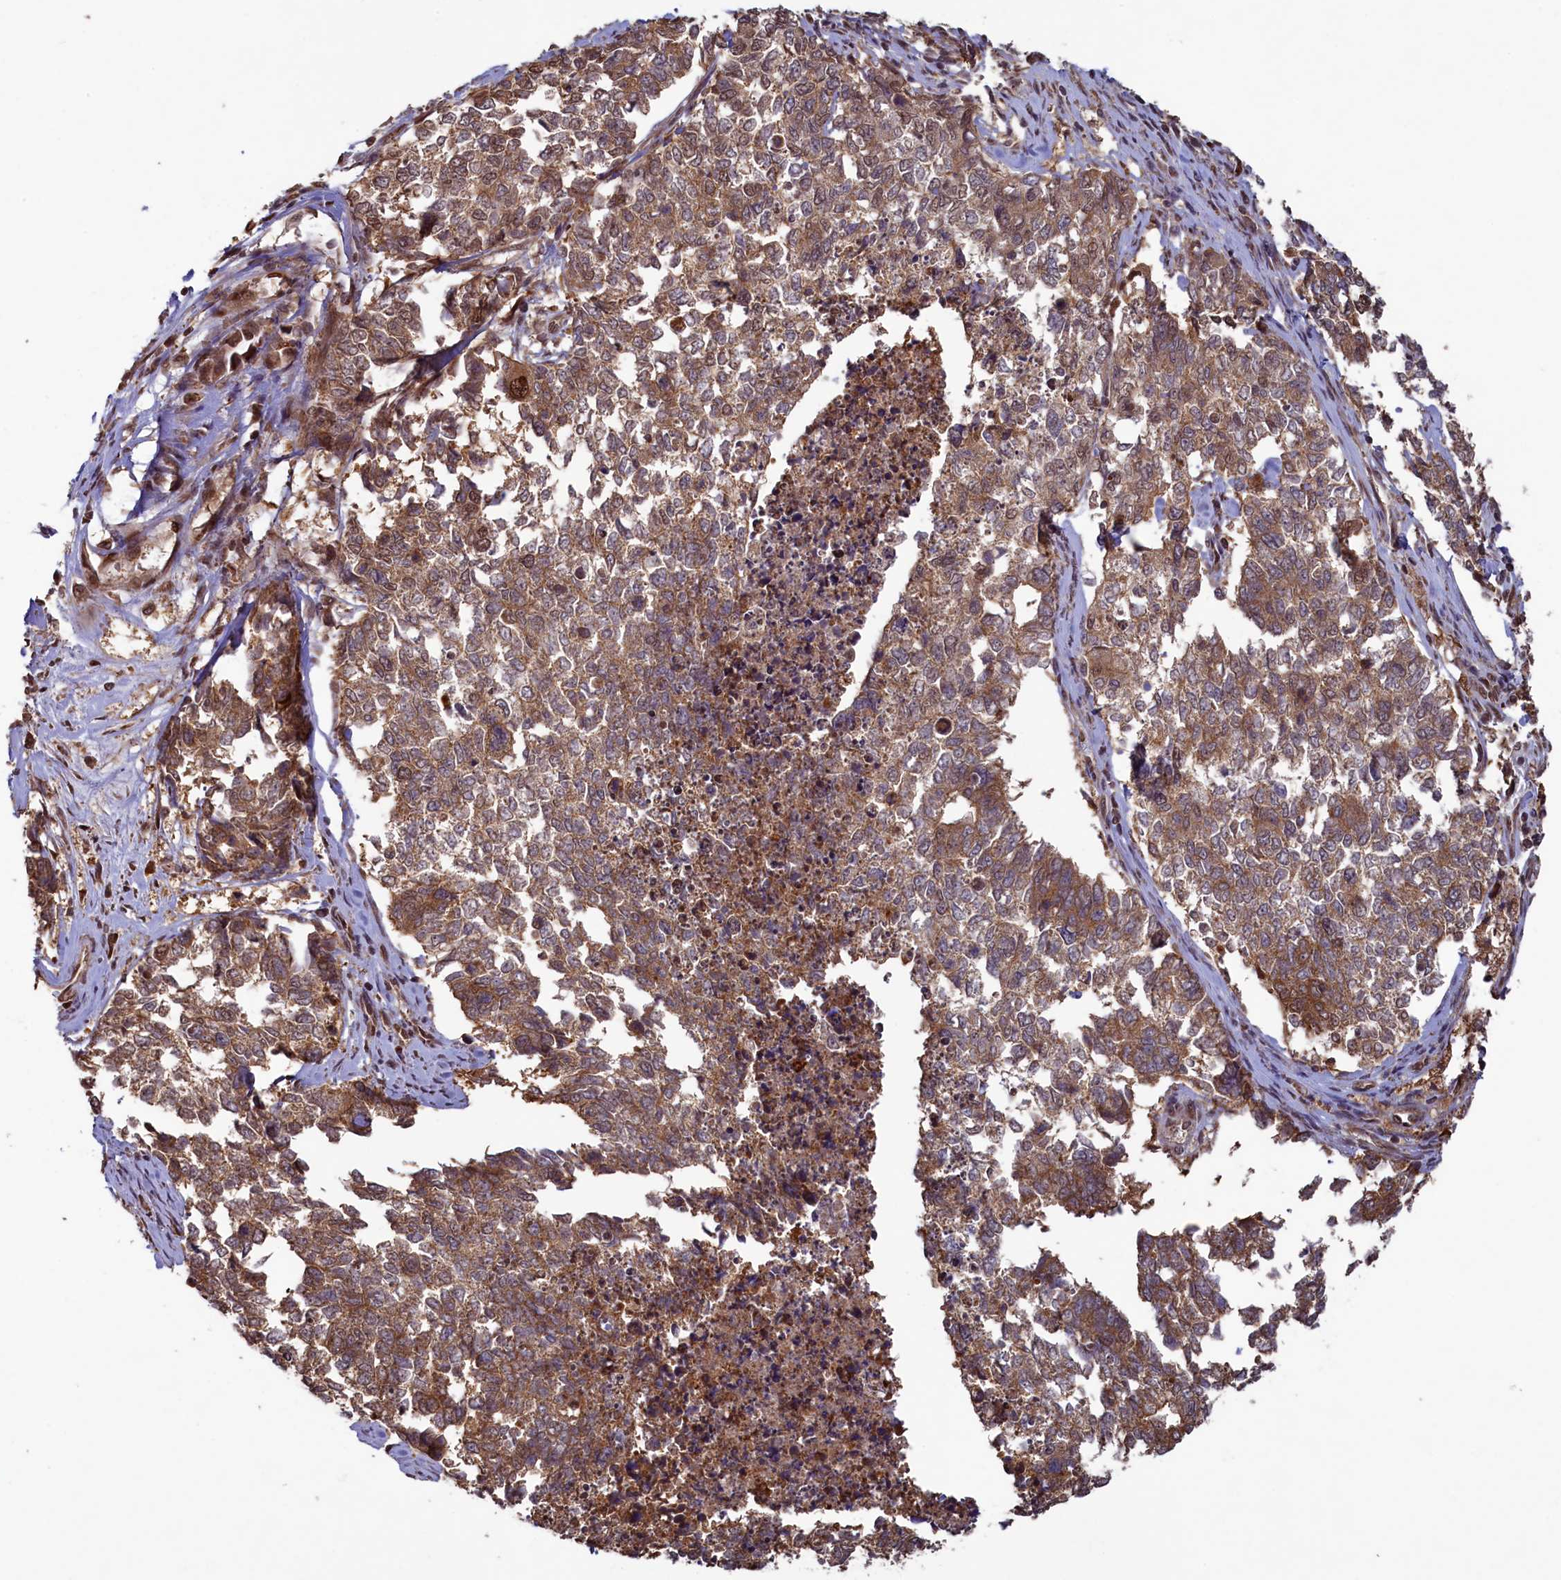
{"staining": {"intensity": "moderate", "quantity": ">75%", "location": "cytoplasmic/membranous"}, "tissue": "cervical cancer", "cell_type": "Tumor cells", "image_type": "cancer", "snomed": [{"axis": "morphology", "description": "Squamous cell carcinoma, NOS"}, {"axis": "topography", "description": "Cervix"}], "caption": "A photomicrograph showing moderate cytoplasmic/membranous positivity in about >75% of tumor cells in cervical cancer (squamous cell carcinoma), as visualized by brown immunohistochemical staining.", "gene": "NAE1", "patient": {"sex": "female", "age": 63}}